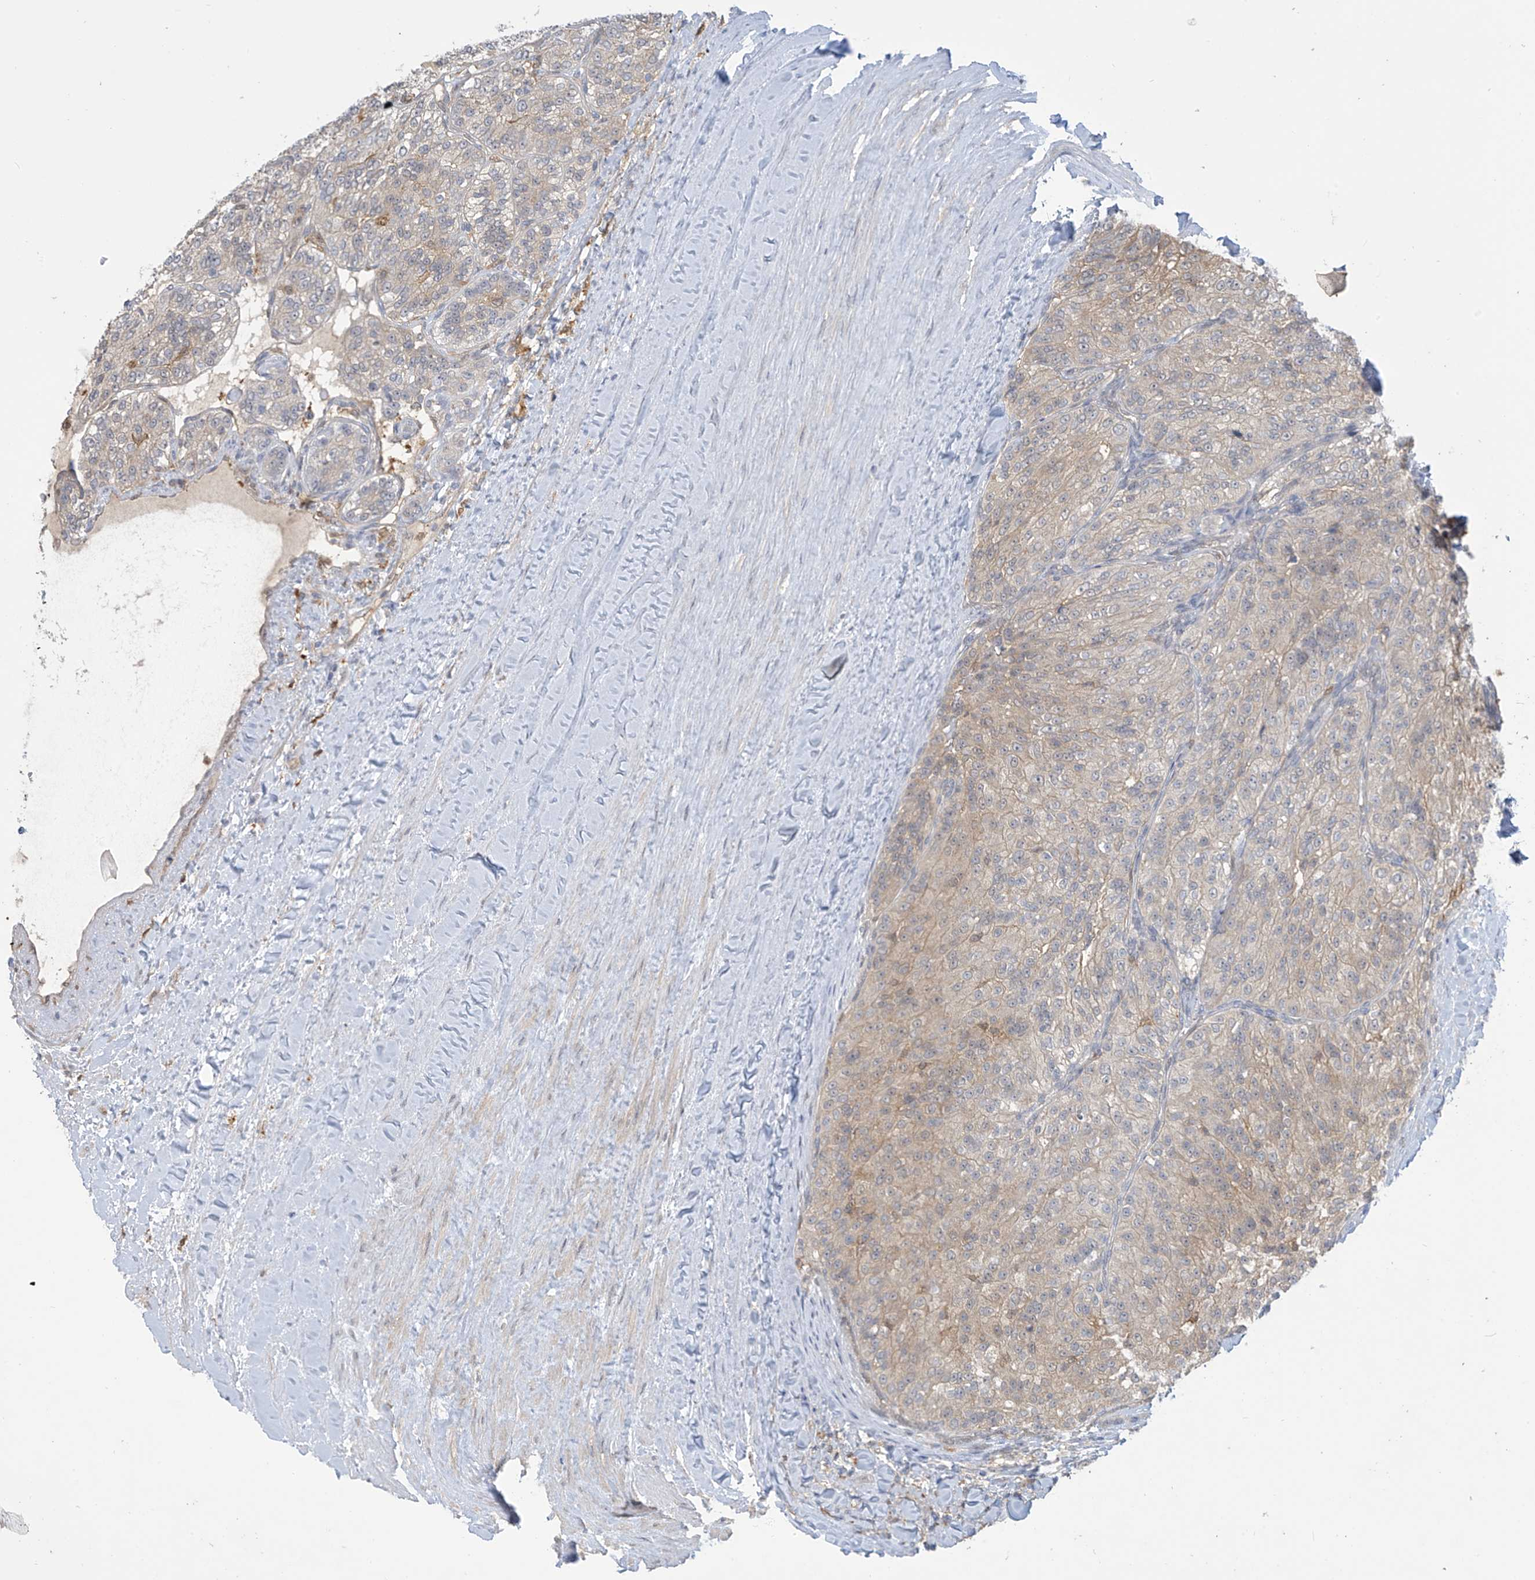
{"staining": {"intensity": "weak", "quantity": "<25%", "location": "cytoplasmic/membranous"}, "tissue": "renal cancer", "cell_type": "Tumor cells", "image_type": "cancer", "snomed": [{"axis": "morphology", "description": "Adenocarcinoma, NOS"}, {"axis": "topography", "description": "Kidney"}], "caption": "Tumor cells are negative for brown protein staining in renal cancer (adenocarcinoma). (DAB (3,3'-diaminobenzidine) immunohistochemistry (IHC) visualized using brightfield microscopy, high magnification).", "gene": "IDH1", "patient": {"sex": "female", "age": 63}}